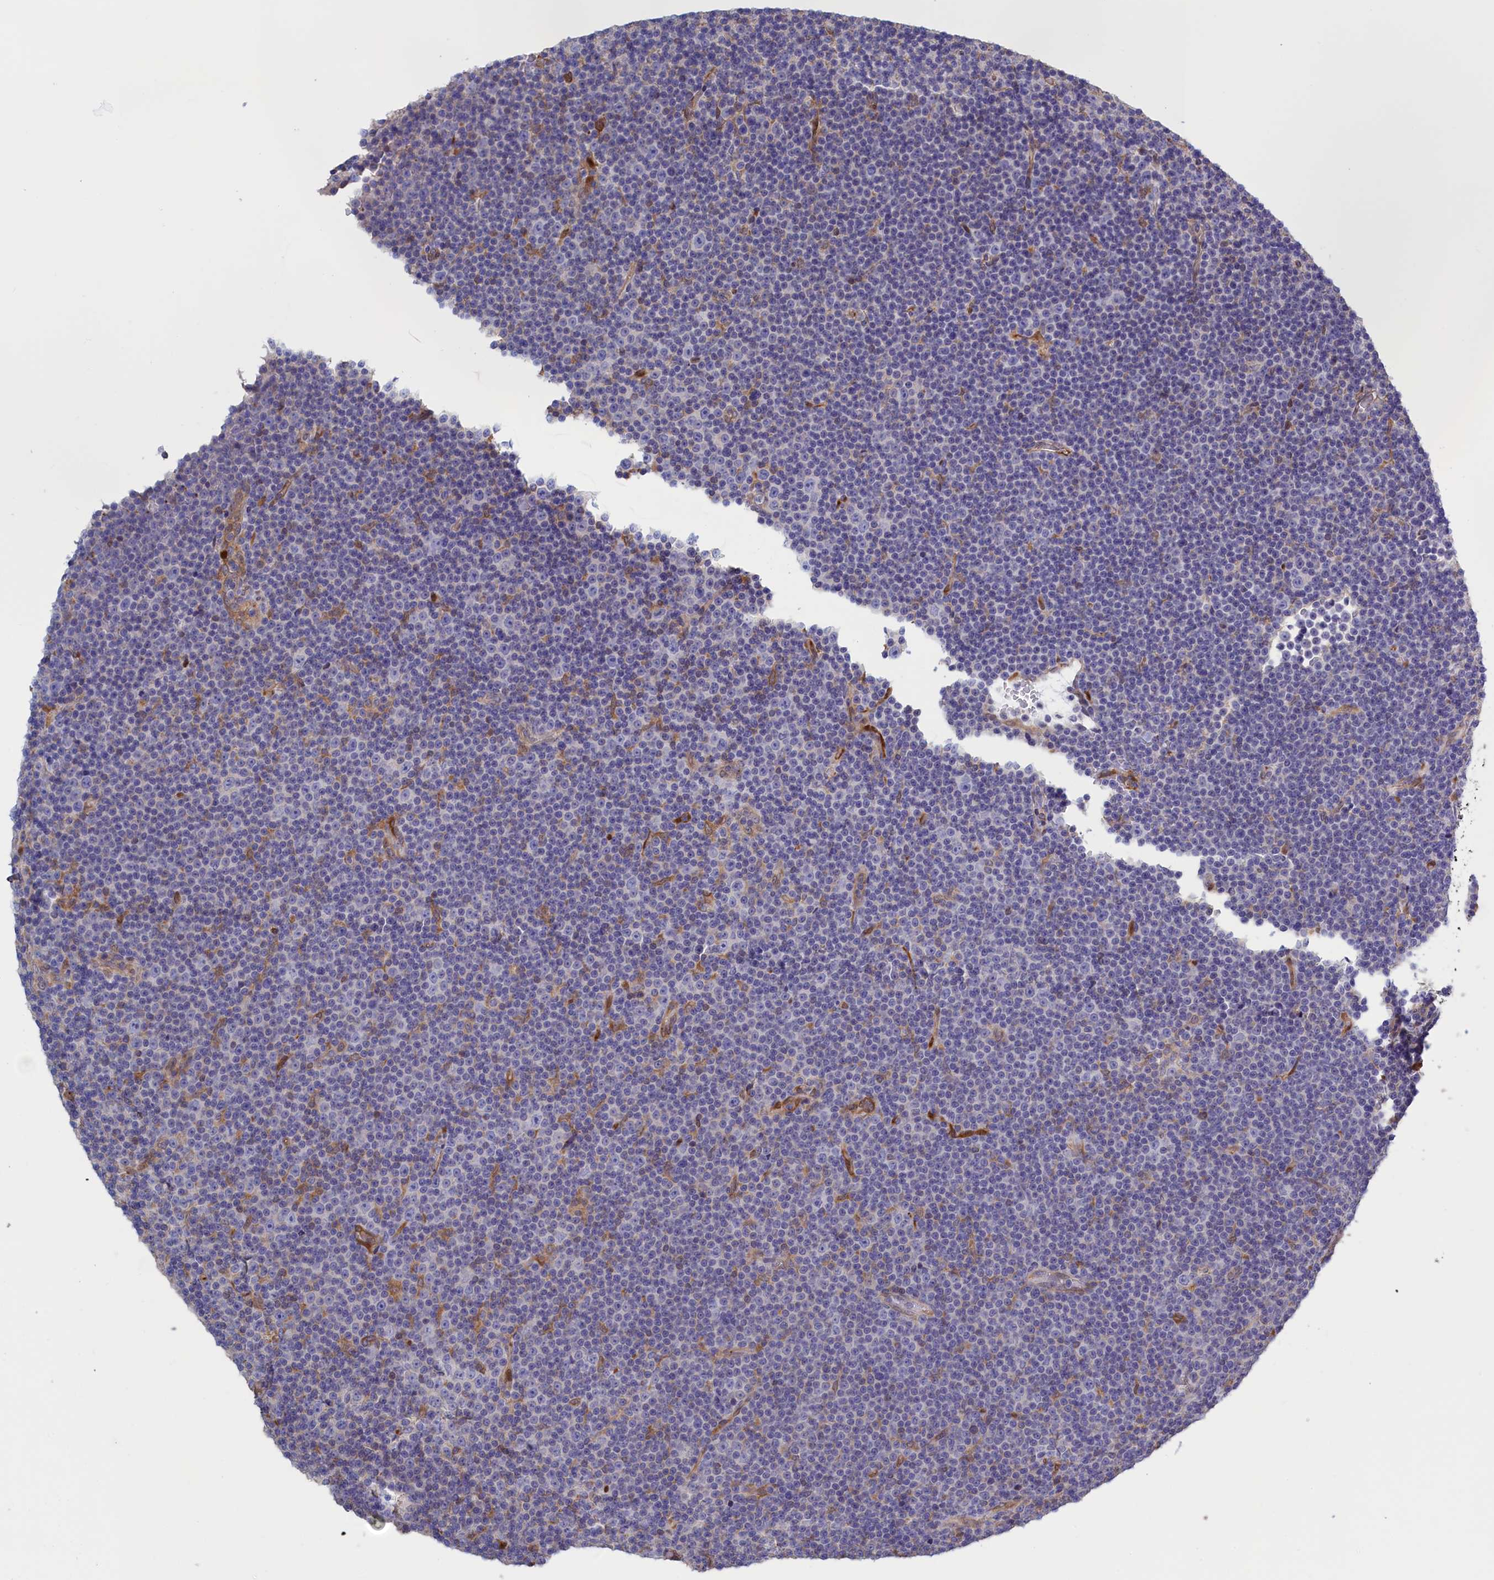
{"staining": {"intensity": "negative", "quantity": "none", "location": "none"}, "tissue": "lymphoma", "cell_type": "Tumor cells", "image_type": "cancer", "snomed": [{"axis": "morphology", "description": "Malignant lymphoma, non-Hodgkin's type, Low grade"}, {"axis": "topography", "description": "Lymph node"}], "caption": "Immunohistochemistry micrograph of low-grade malignant lymphoma, non-Hodgkin's type stained for a protein (brown), which shows no expression in tumor cells.", "gene": "ARHGAP18", "patient": {"sex": "female", "age": 67}}